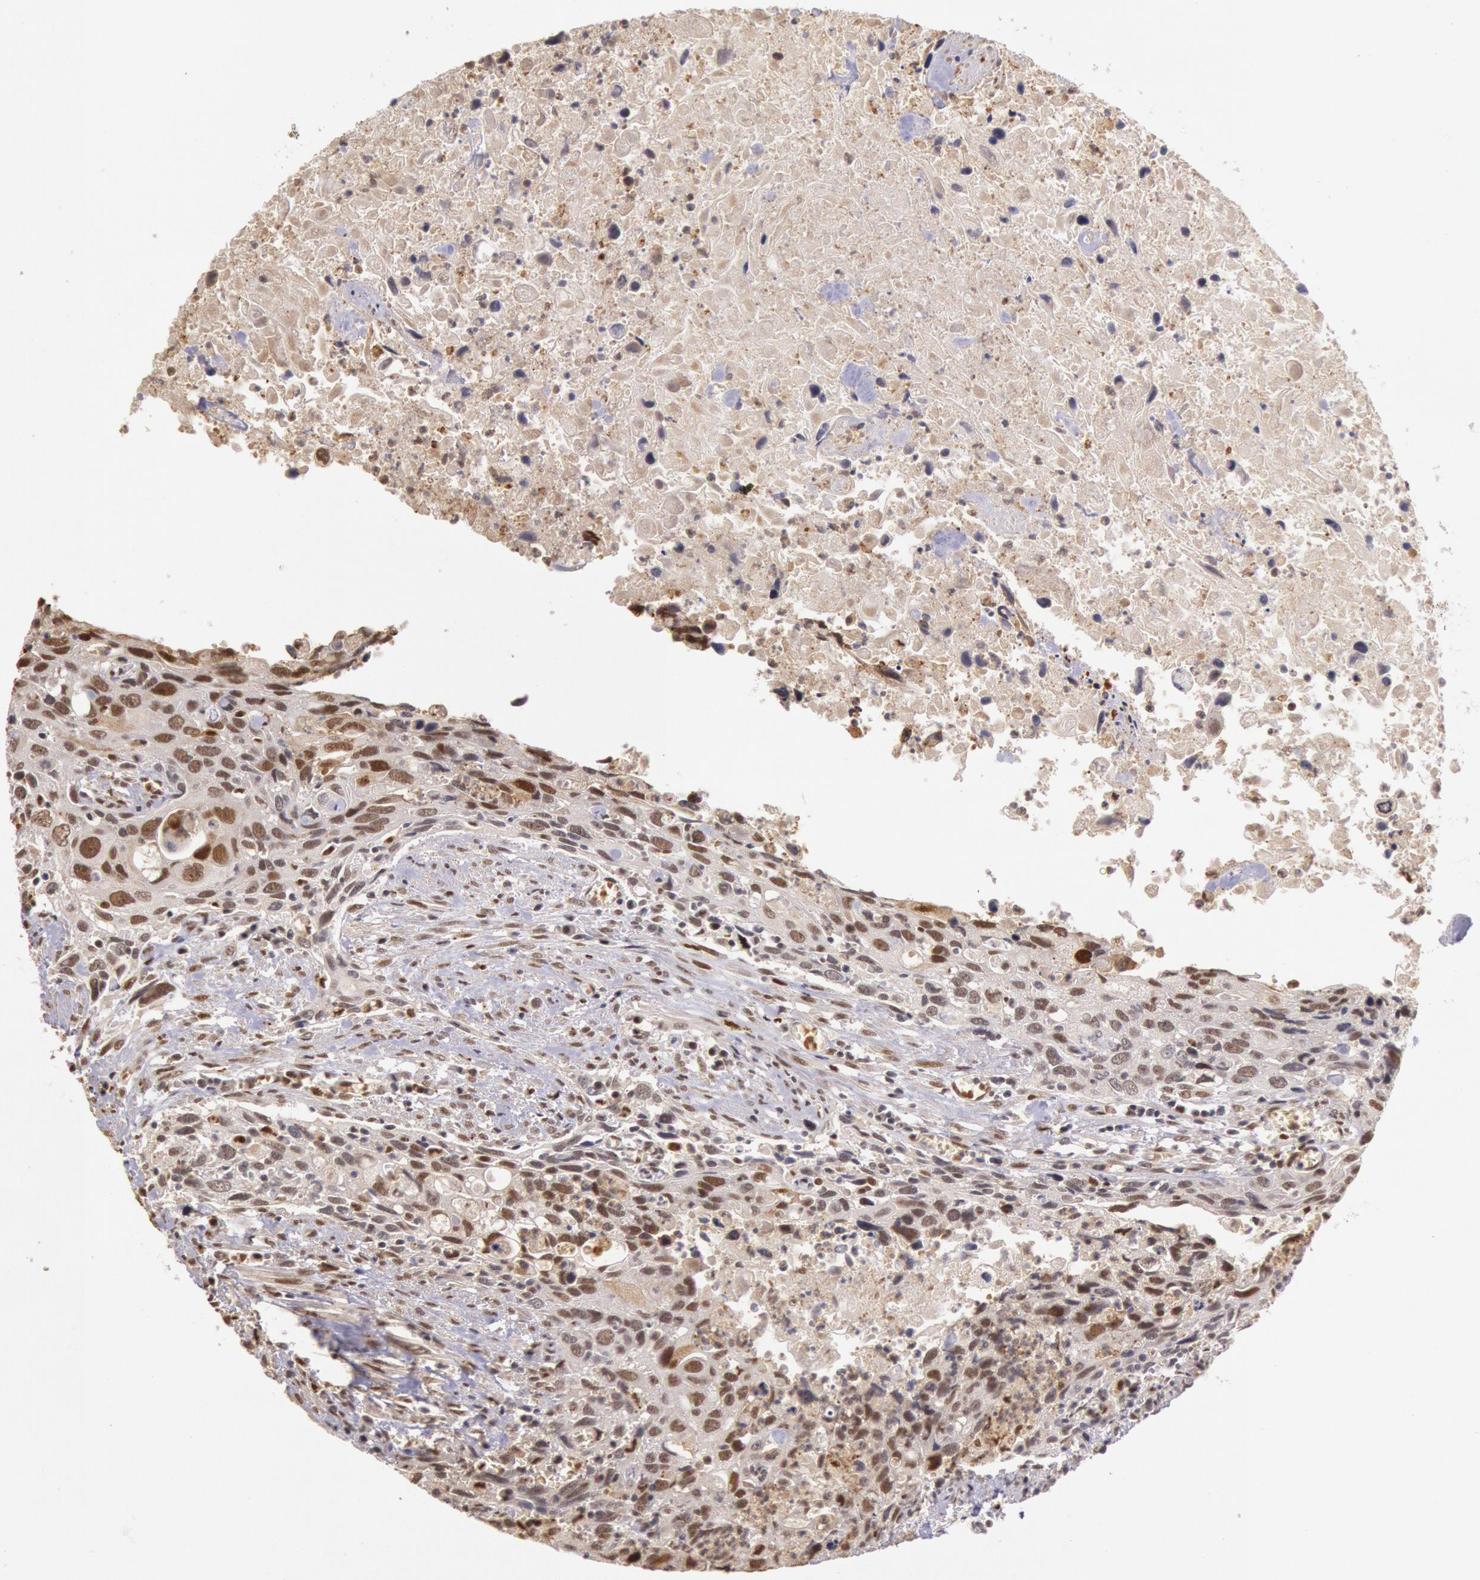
{"staining": {"intensity": "moderate", "quantity": "25%-75%", "location": "nuclear"}, "tissue": "urothelial cancer", "cell_type": "Tumor cells", "image_type": "cancer", "snomed": [{"axis": "morphology", "description": "Urothelial carcinoma, High grade"}, {"axis": "topography", "description": "Urinary bladder"}], "caption": "Urothelial carcinoma (high-grade) stained for a protein (brown) displays moderate nuclear positive expression in about 25%-75% of tumor cells.", "gene": "LIG4", "patient": {"sex": "male", "age": 71}}